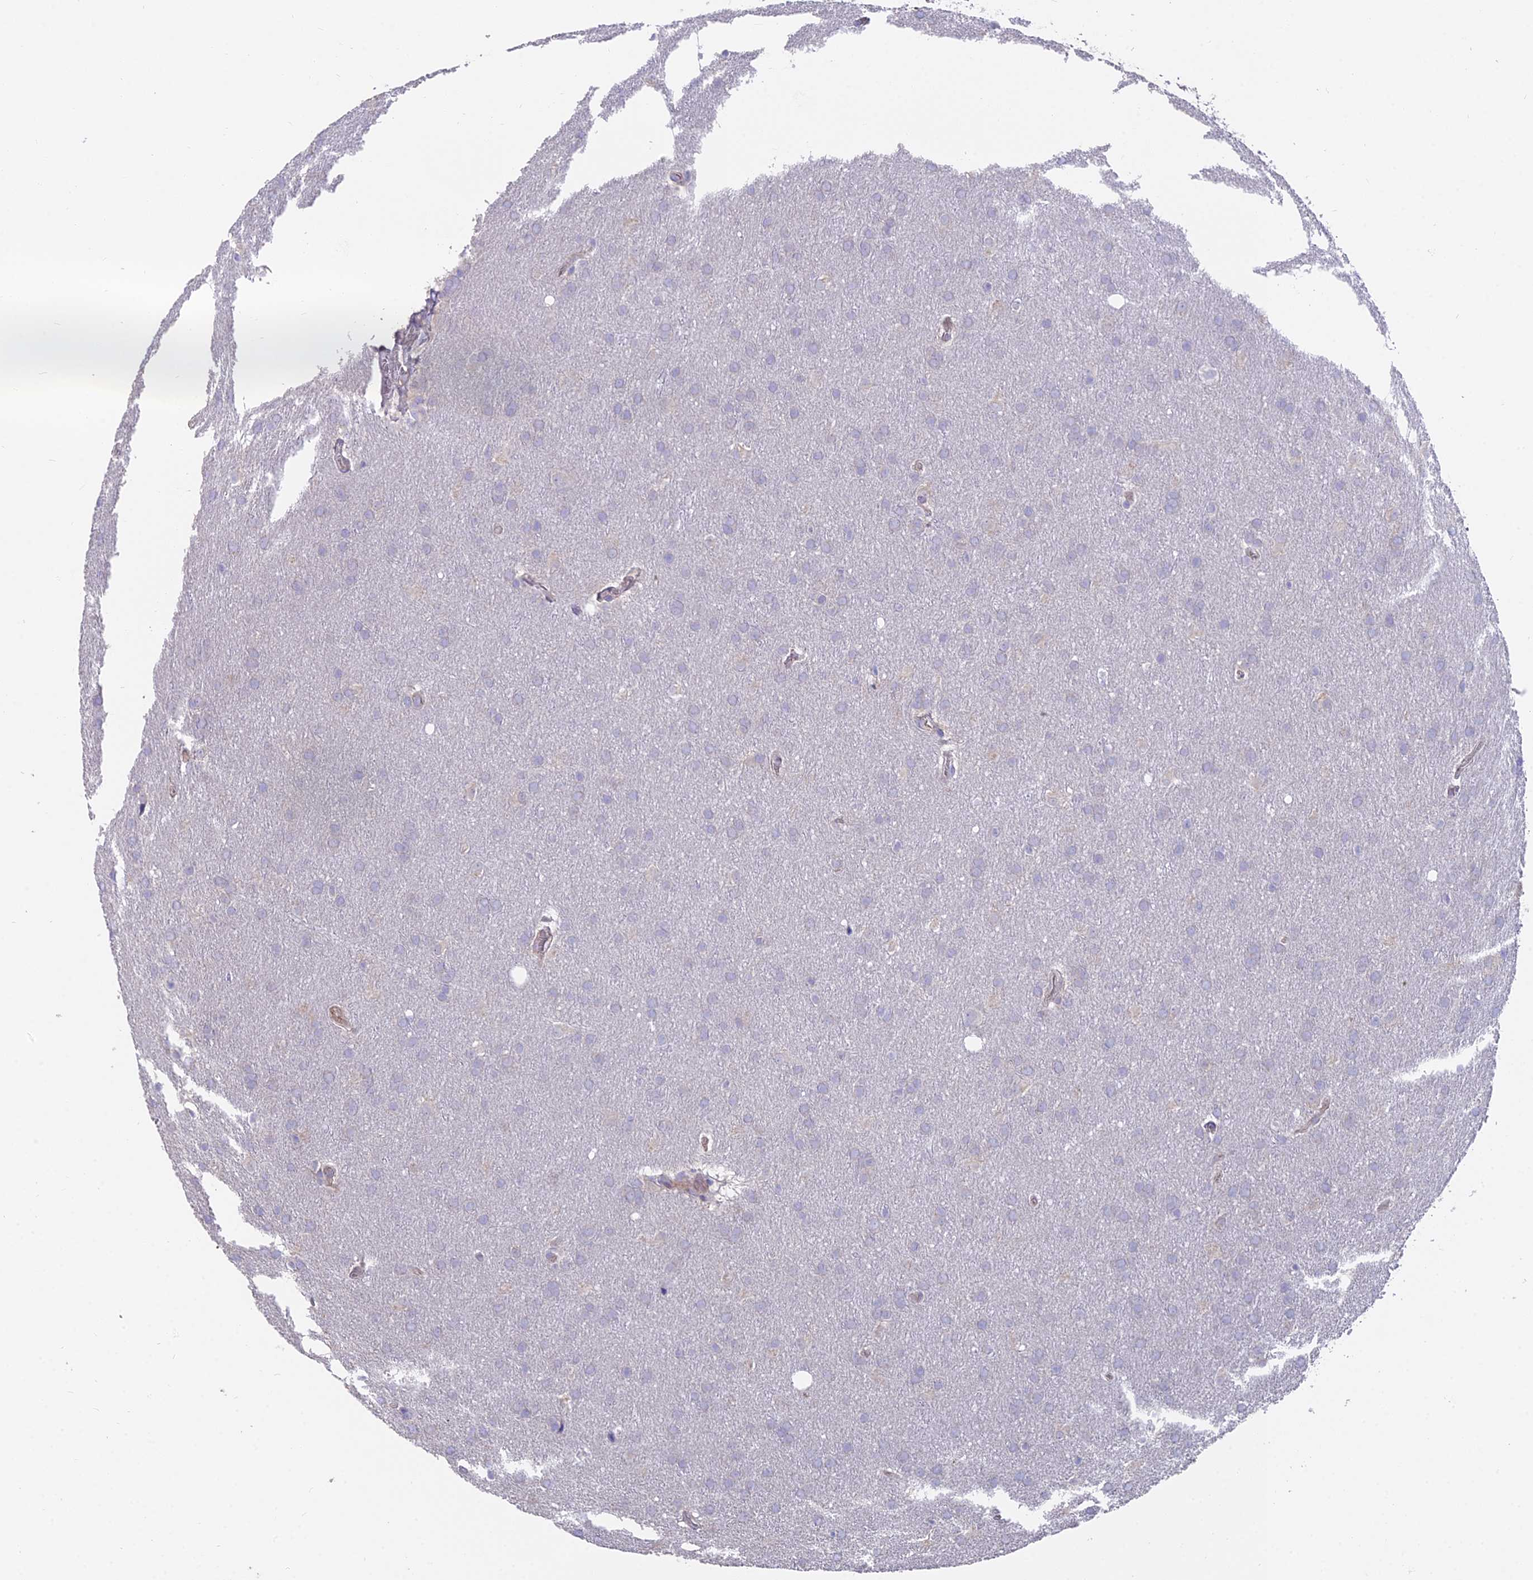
{"staining": {"intensity": "negative", "quantity": "none", "location": "none"}, "tissue": "glioma", "cell_type": "Tumor cells", "image_type": "cancer", "snomed": [{"axis": "morphology", "description": "Glioma, malignant, Low grade"}, {"axis": "topography", "description": "Brain"}], "caption": "This is an immunohistochemistry (IHC) micrograph of human glioma. There is no staining in tumor cells.", "gene": "FAM168B", "patient": {"sex": "female", "age": 32}}